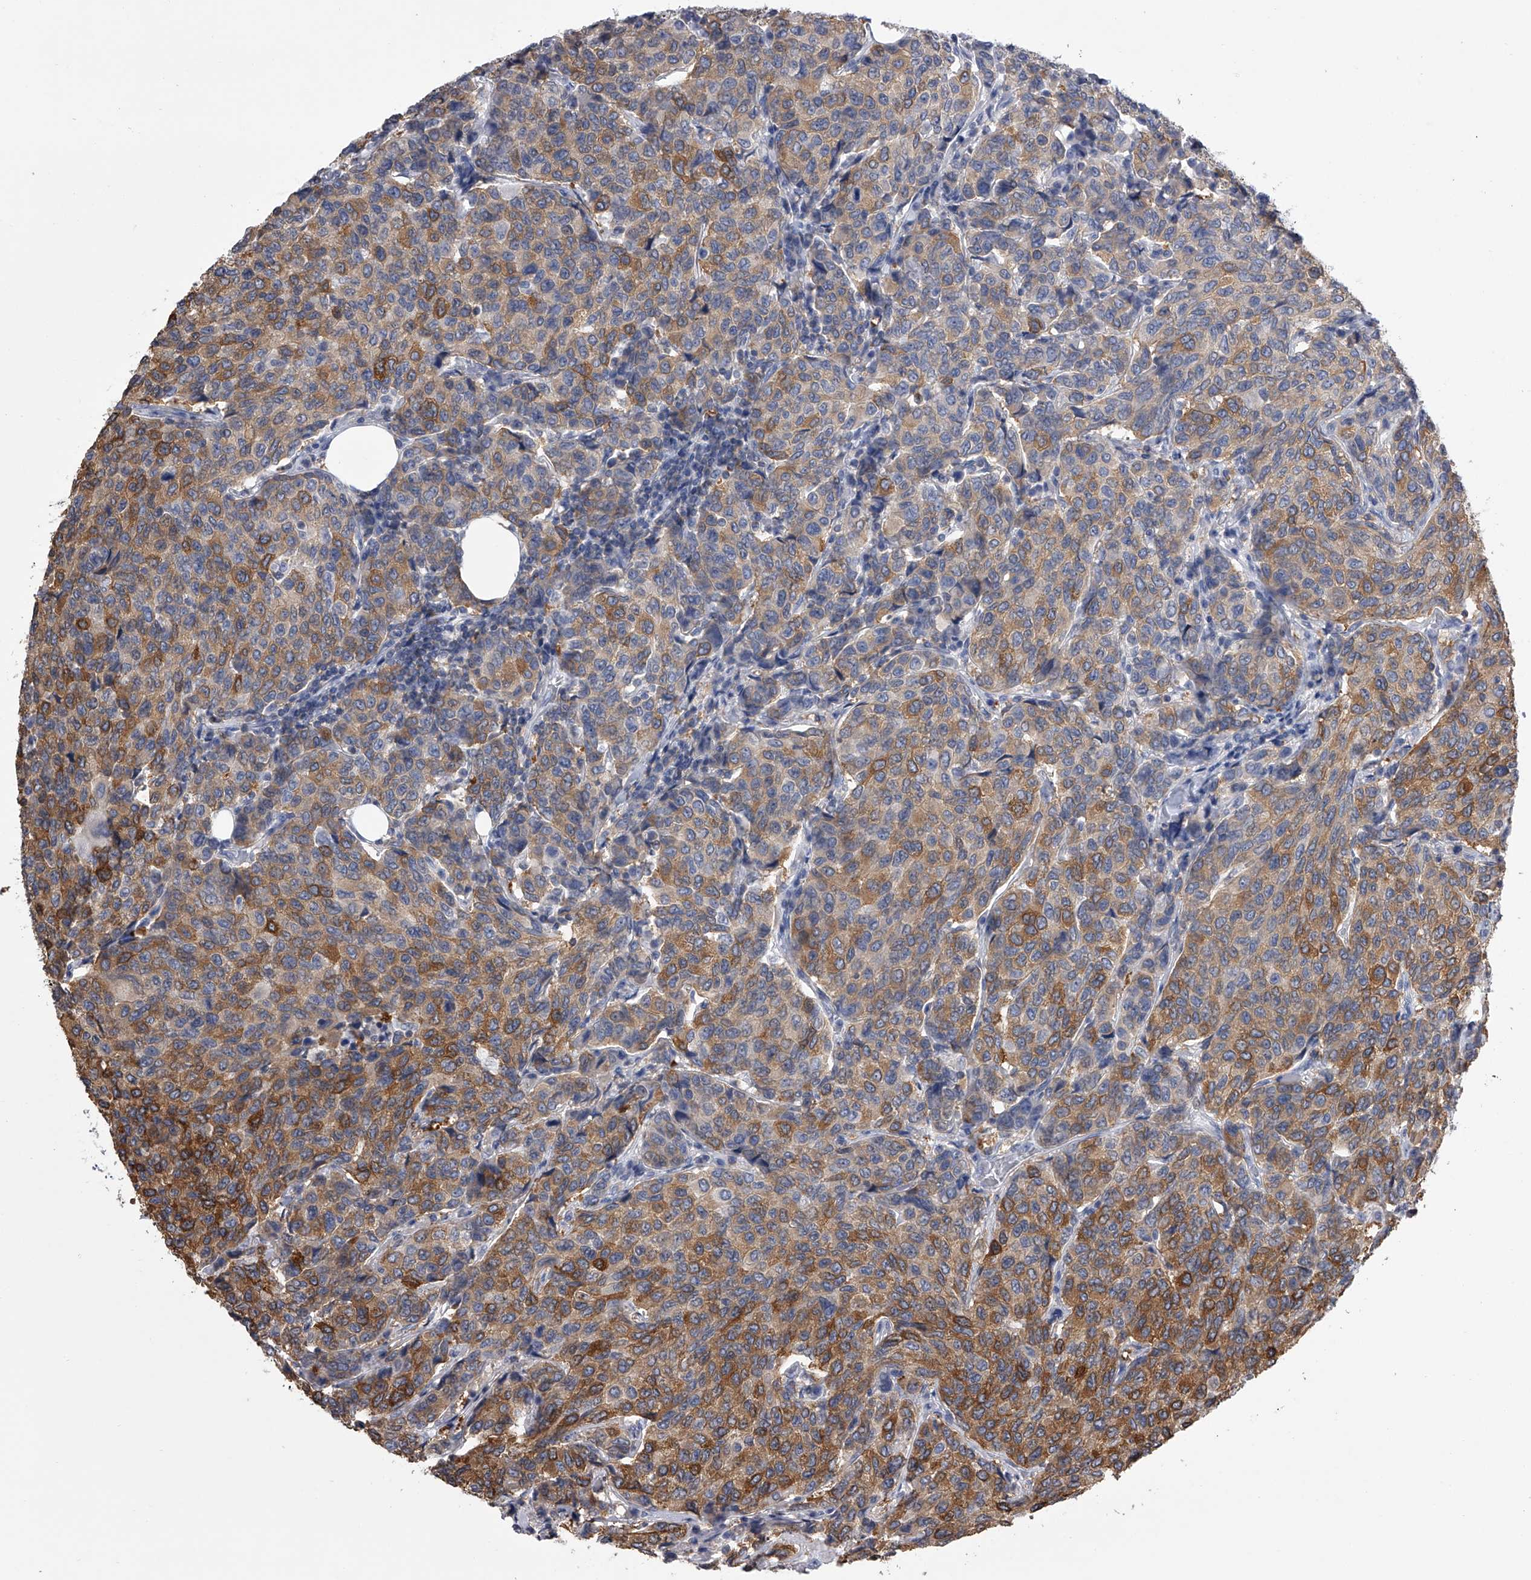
{"staining": {"intensity": "moderate", "quantity": ">75%", "location": "cytoplasmic/membranous"}, "tissue": "breast cancer", "cell_type": "Tumor cells", "image_type": "cancer", "snomed": [{"axis": "morphology", "description": "Duct carcinoma"}, {"axis": "topography", "description": "Breast"}], "caption": "There is medium levels of moderate cytoplasmic/membranous expression in tumor cells of breast cancer, as demonstrated by immunohistochemical staining (brown color).", "gene": "TASP1", "patient": {"sex": "female", "age": 55}}